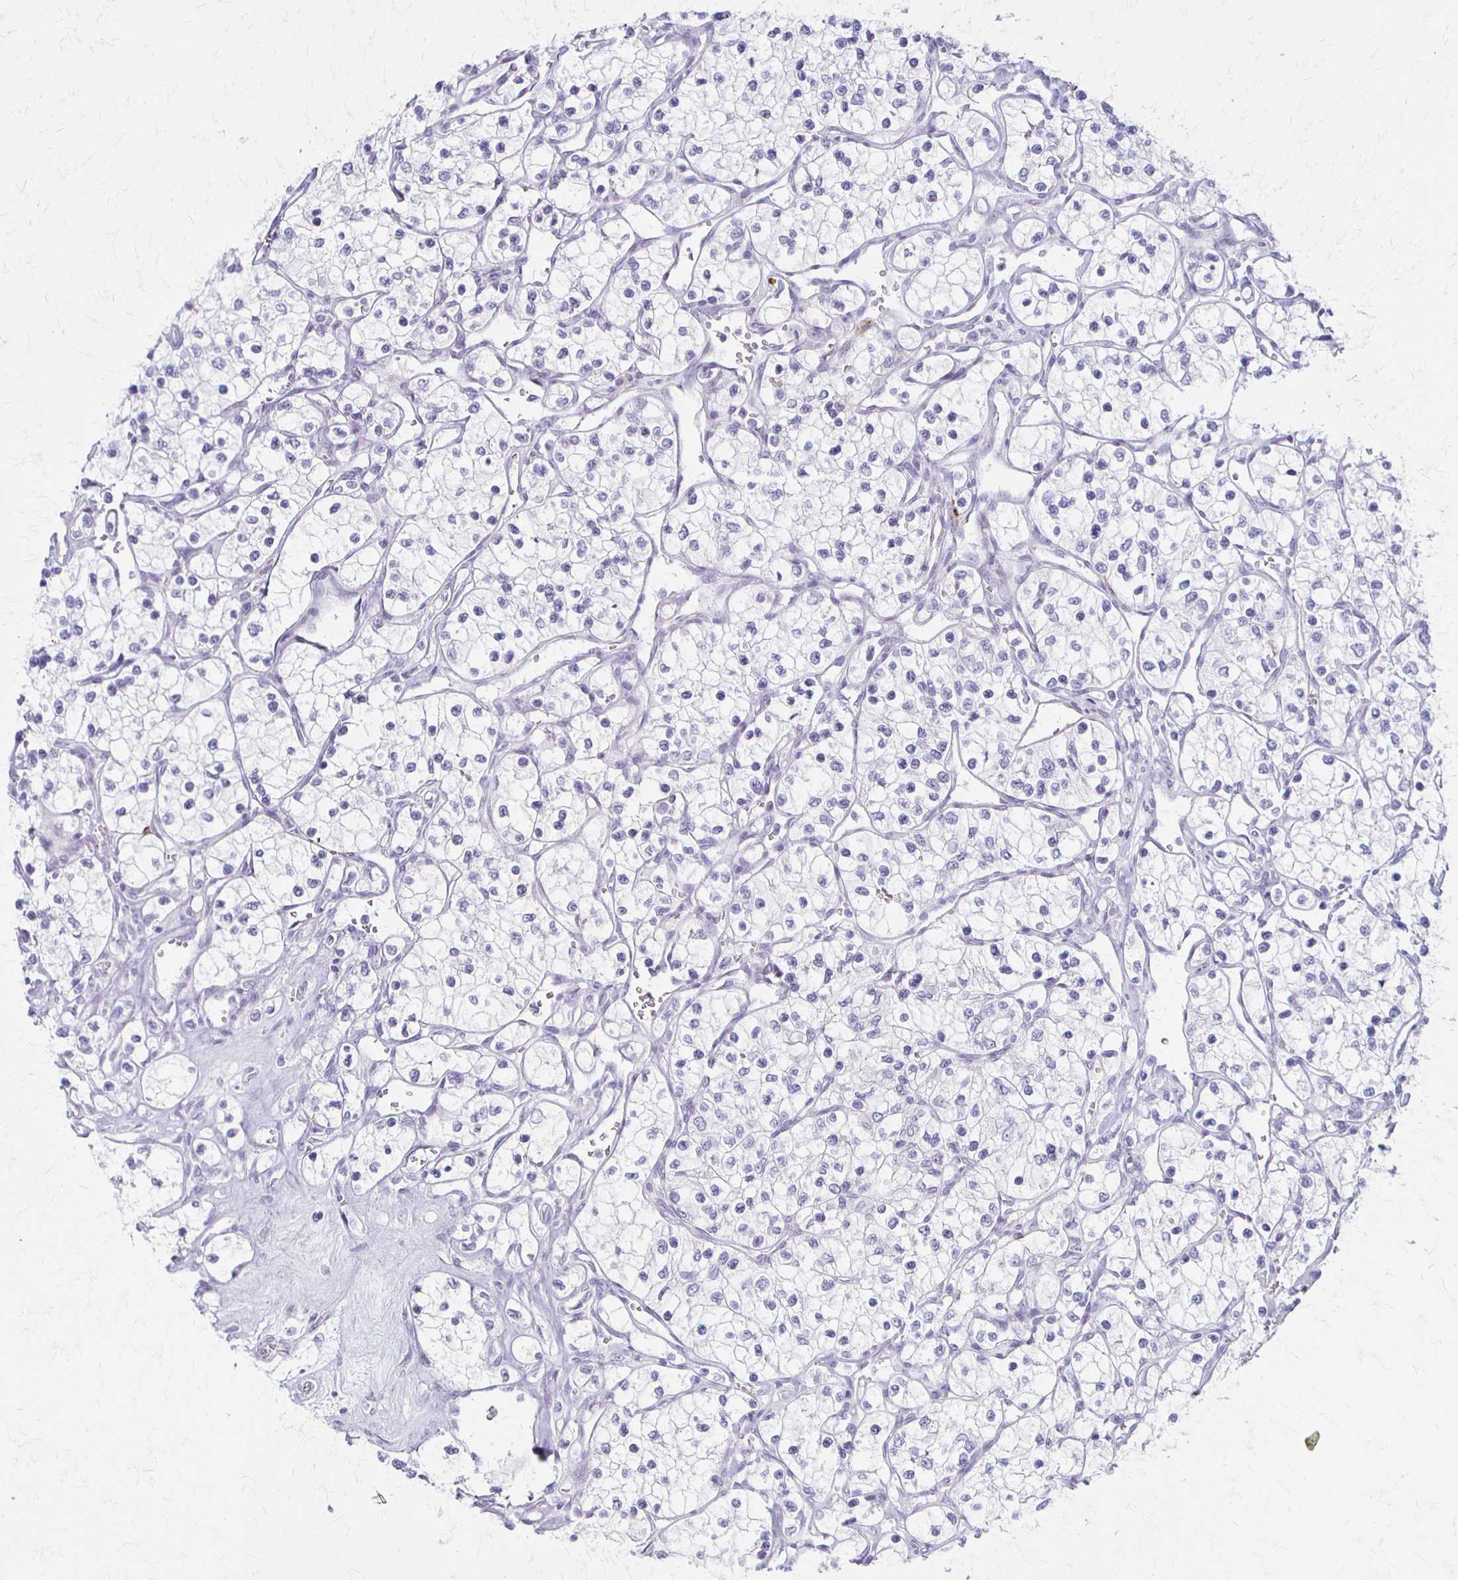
{"staining": {"intensity": "negative", "quantity": "none", "location": "none"}, "tissue": "renal cancer", "cell_type": "Tumor cells", "image_type": "cancer", "snomed": [{"axis": "morphology", "description": "Adenocarcinoma, NOS"}, {"axis": "topography", "description": "Kidney"}], "caption": "This is an immunohistochemistry (IHC) micrograph of renal cancer. There is no positivity in tumor cells.", "gene": "ACP5", "patient": {"sex": "female", "age": 69}}